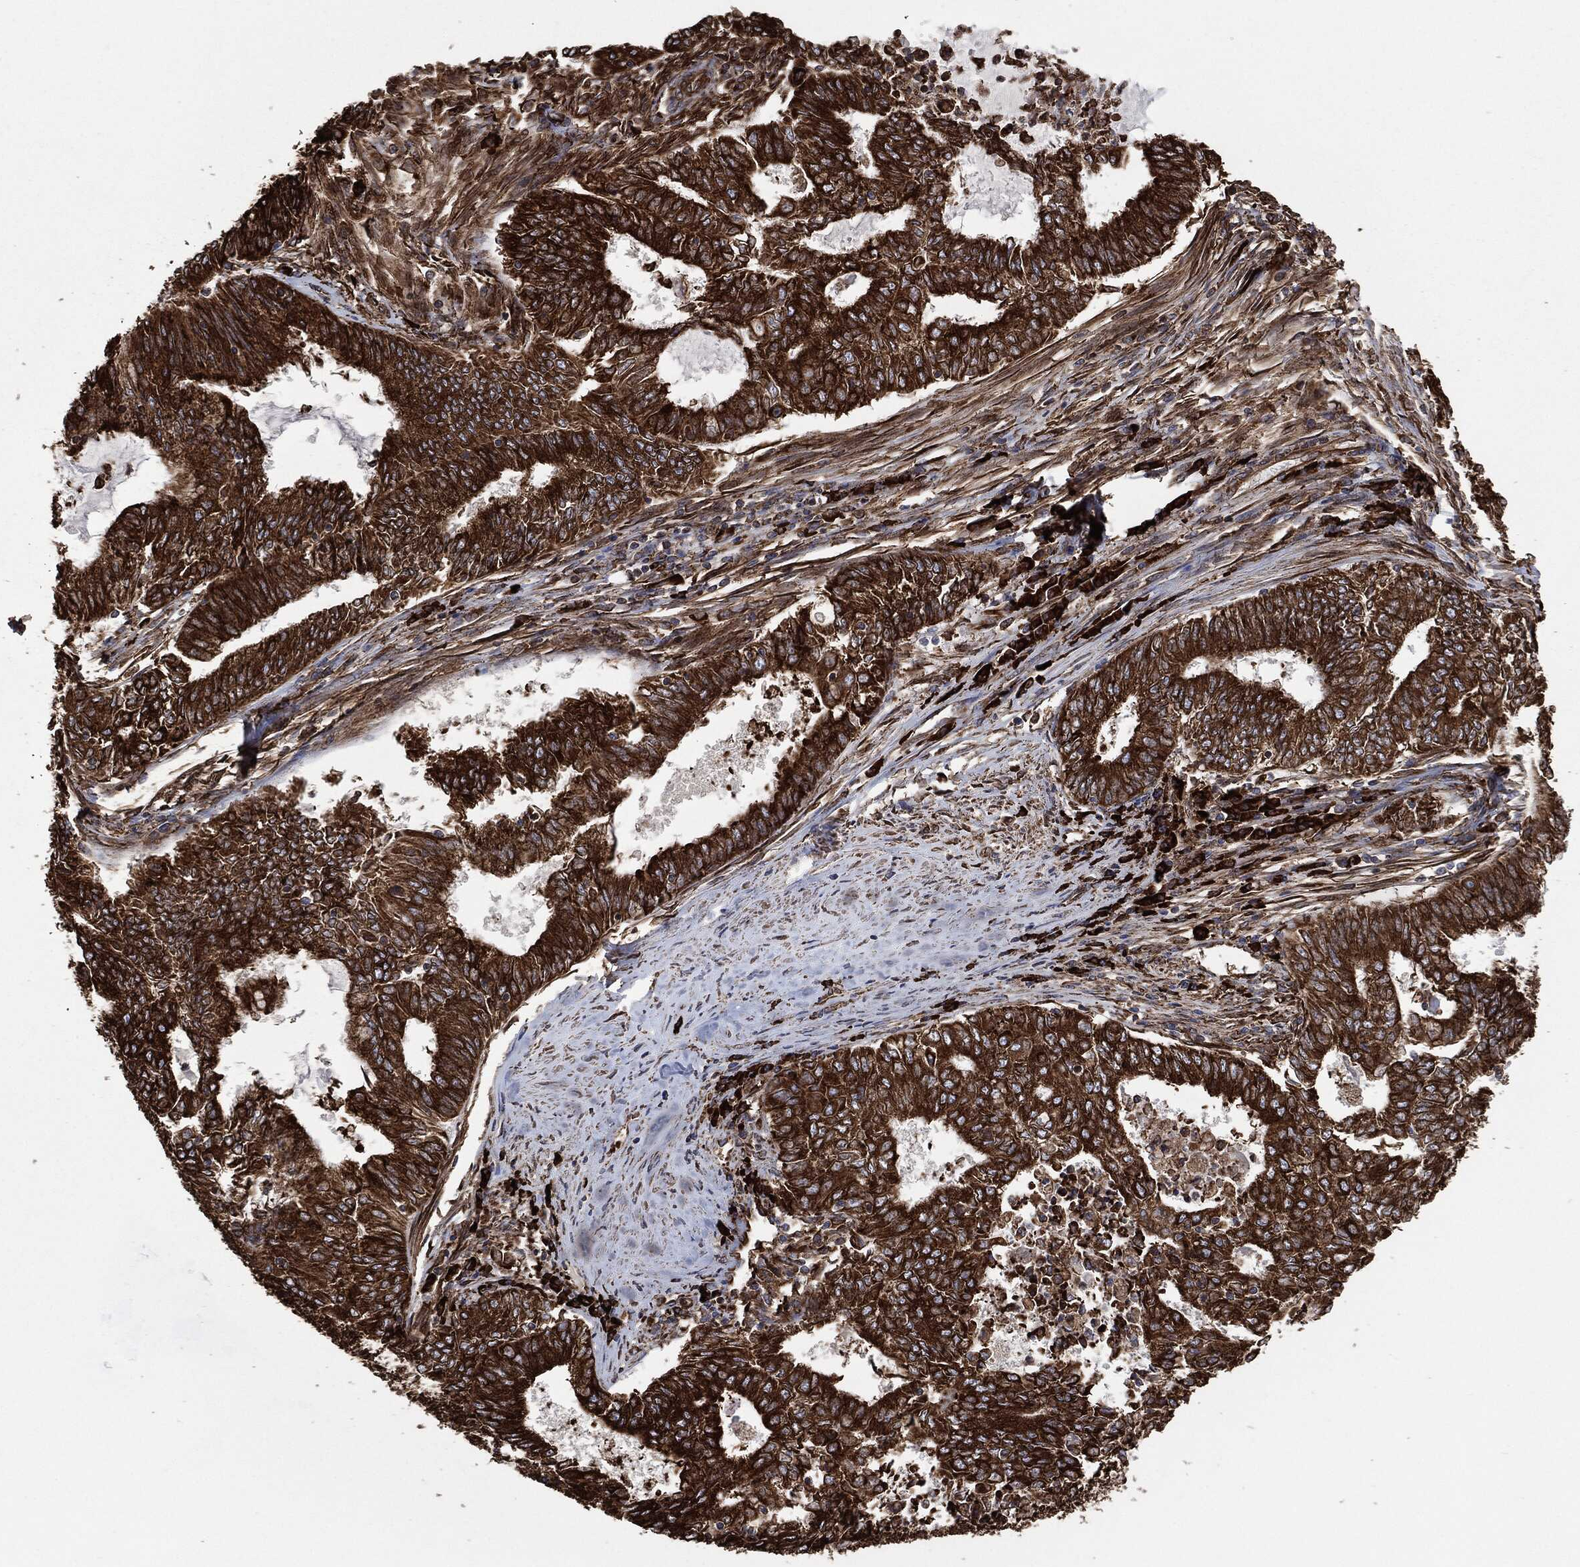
{"staining": {"intensity": "strong", "quantity": ">75%", "location": "cytoplasmic/membranous"}, "tissue": "endometrial cancer", "cell_type": "Tumor cells", "image_type": "cancer", "snomed": [{"axis": "morphology", "description": "Adenocarcinoma, NOS"}, {"axis": "topography", "description": "Endometrium"}], "caption": "Immunohistochemistry (IHC) (DAB) staining of human endometrial adenocarcinoma reveals strong cytoplasmic/membranous protein expression in approximately >75% of tumor cells. (brown staining indicates protein expression, while blue staining denotes nuclei).", "gene": "AMFR", "patient": {"sex": "female", "age": 62}}